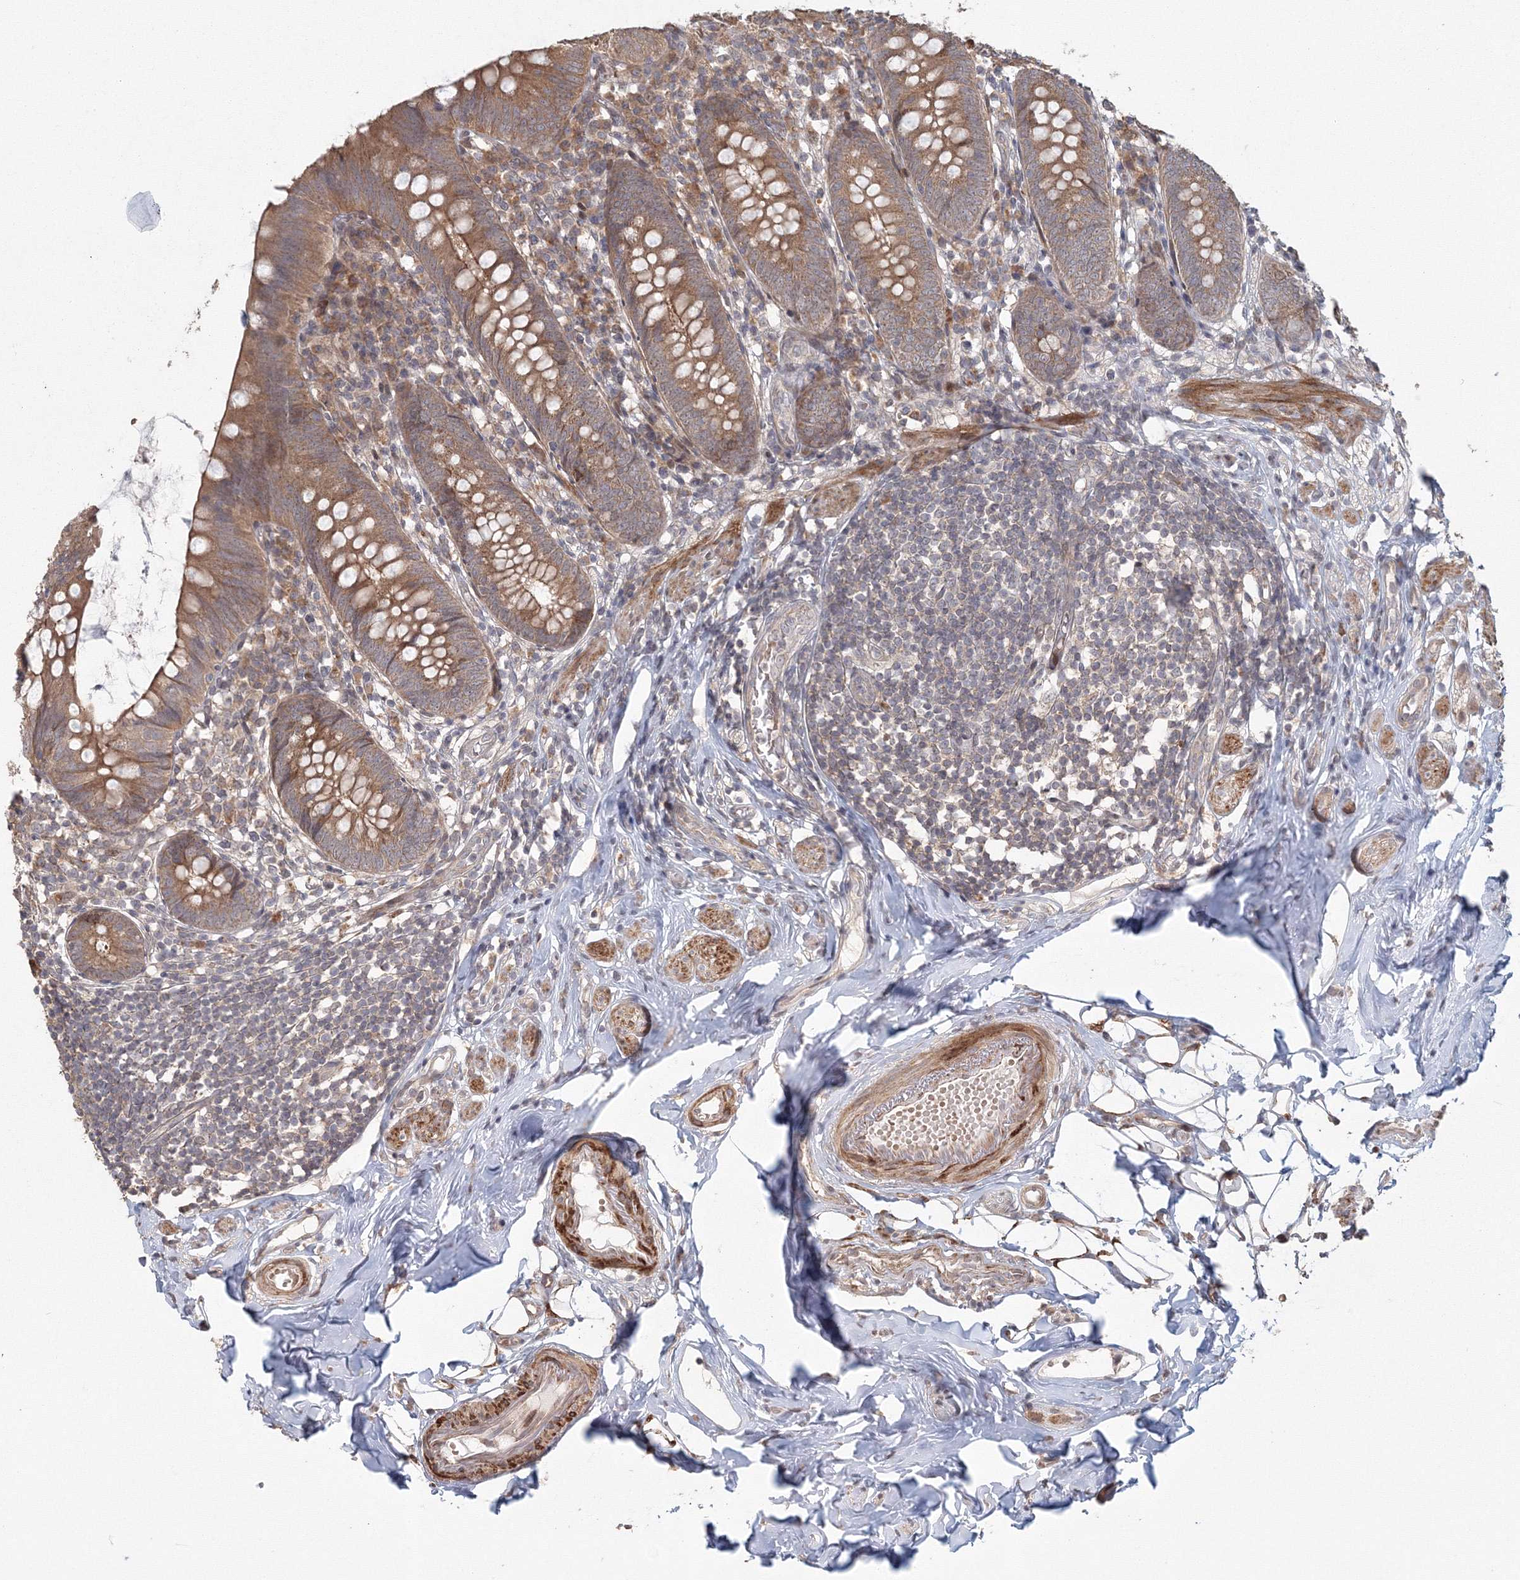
{"staining": {"intensity": "moderate", "quantity": ">75%", "location": "cytoplasmic/membranous"}, "tissue": "appendix", "cell_type": "Glandular cells", "image_type": "normal", "snomed": [{"axis": "morphology", "description": "Normal tissue, NOS"}, {"axis": "topography", "description": "Appendix"}], "caption": "A micrograph of appendix stained for a protein displays moderate cytoplasmic/membranous brown staining in glandular cells. Using DAB (3,3'-diaminobenzidine) (brown) and hematoxylin (blue) stains, captured at high magnification using brightfield microscopy.", "gene": "TACC2", "patient": {"sex": "female", "age": 62}}